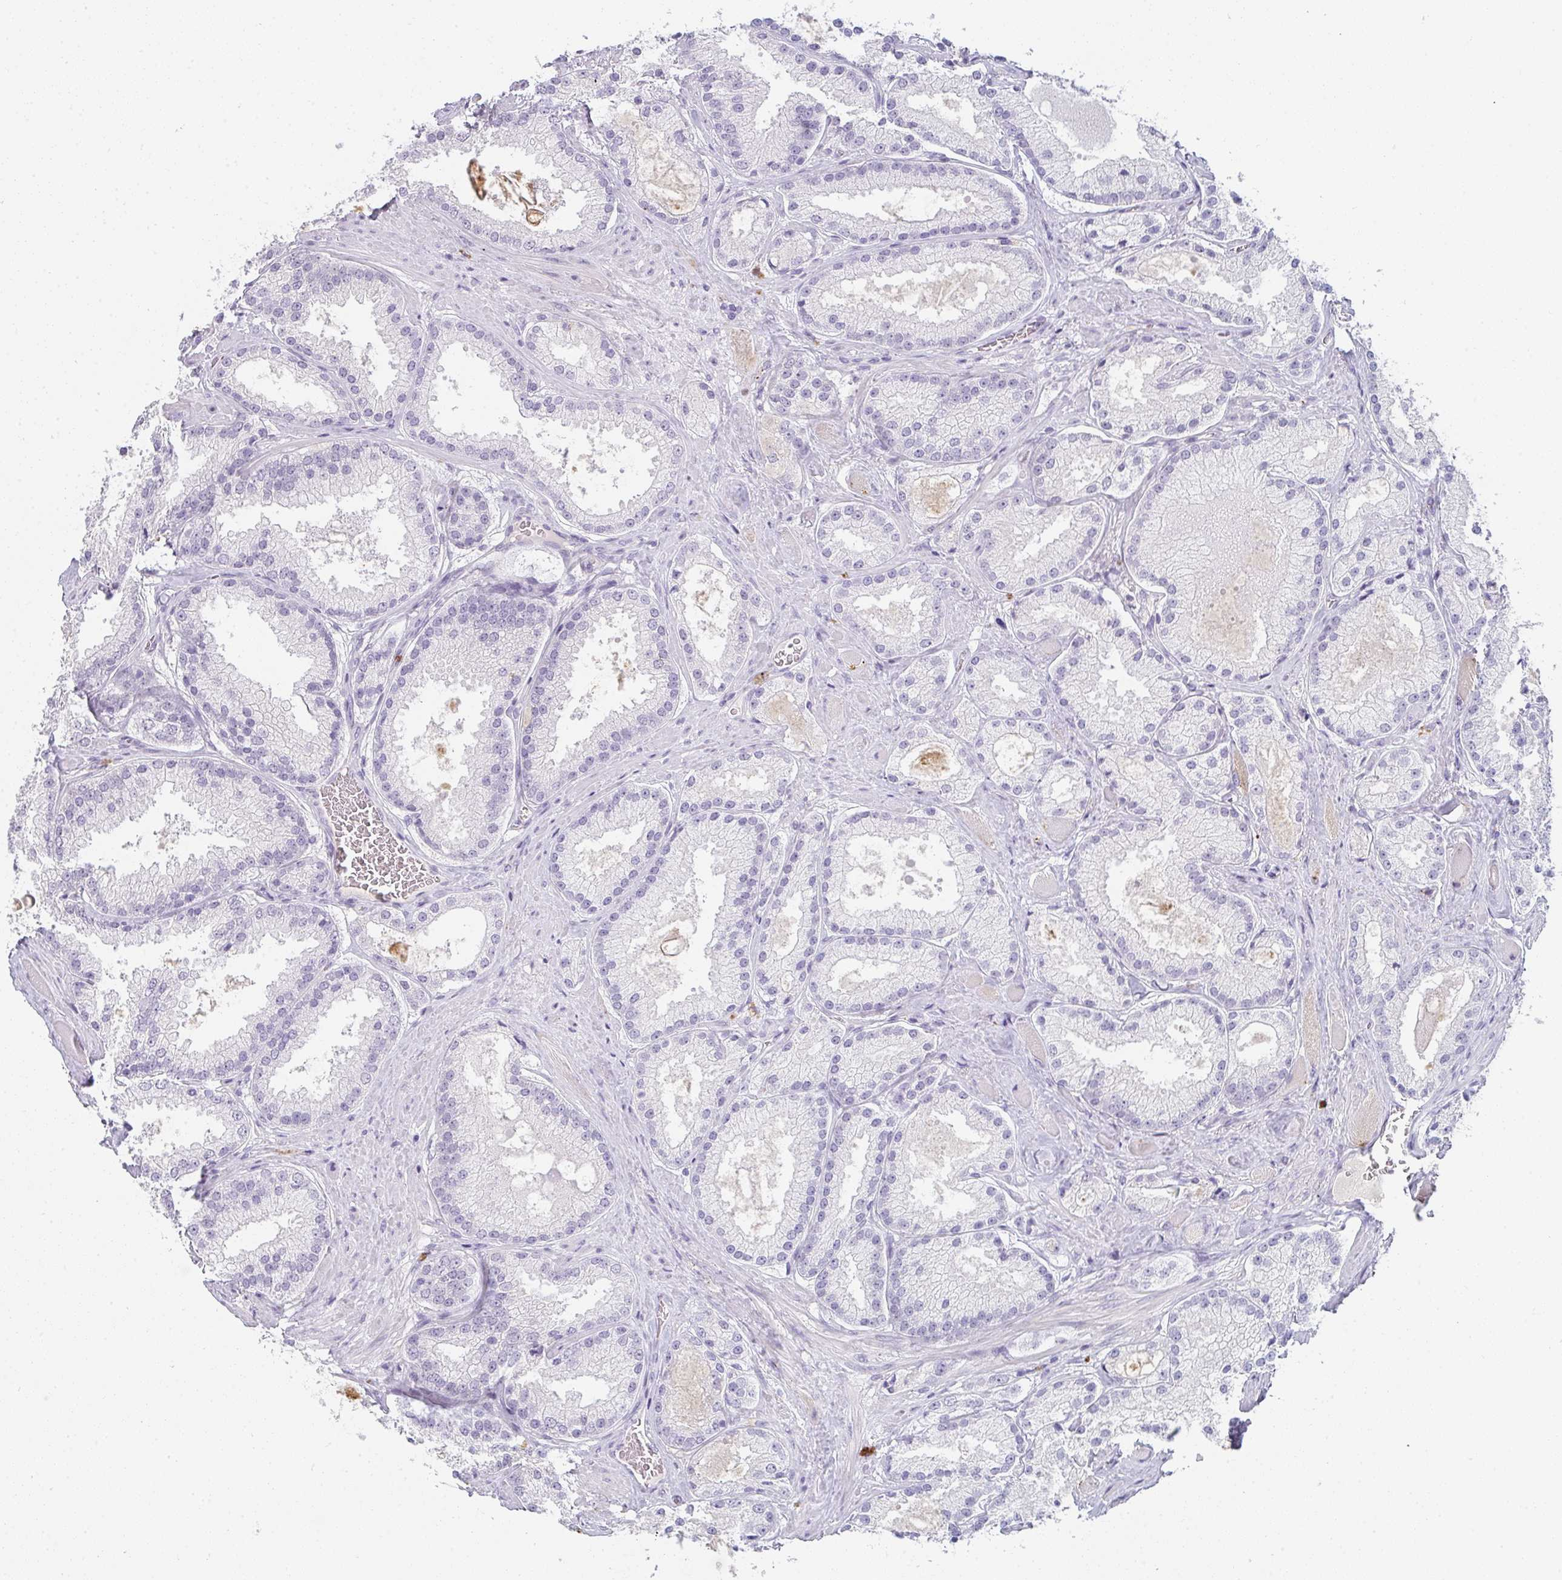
{"staining": {"intensity": "negative", "quantity": "none", "location": "none"}, "tissue": "prostate cancer", "cell_type": "Tumor cells", "image_type": "cancer", "snomed": [{"axis": "morphology", "description": "Adenocarcinoma, High grade"}, {"axis": "topography", "description": "Prostate"}], "caption": "The IHC histopathology image has no significant staining in tumor cells of adenocarcinoma (high-grade) (prostate) tissue.", "gene": "C1QTNF8", "patient": {"sex": "male", "age": 68}}